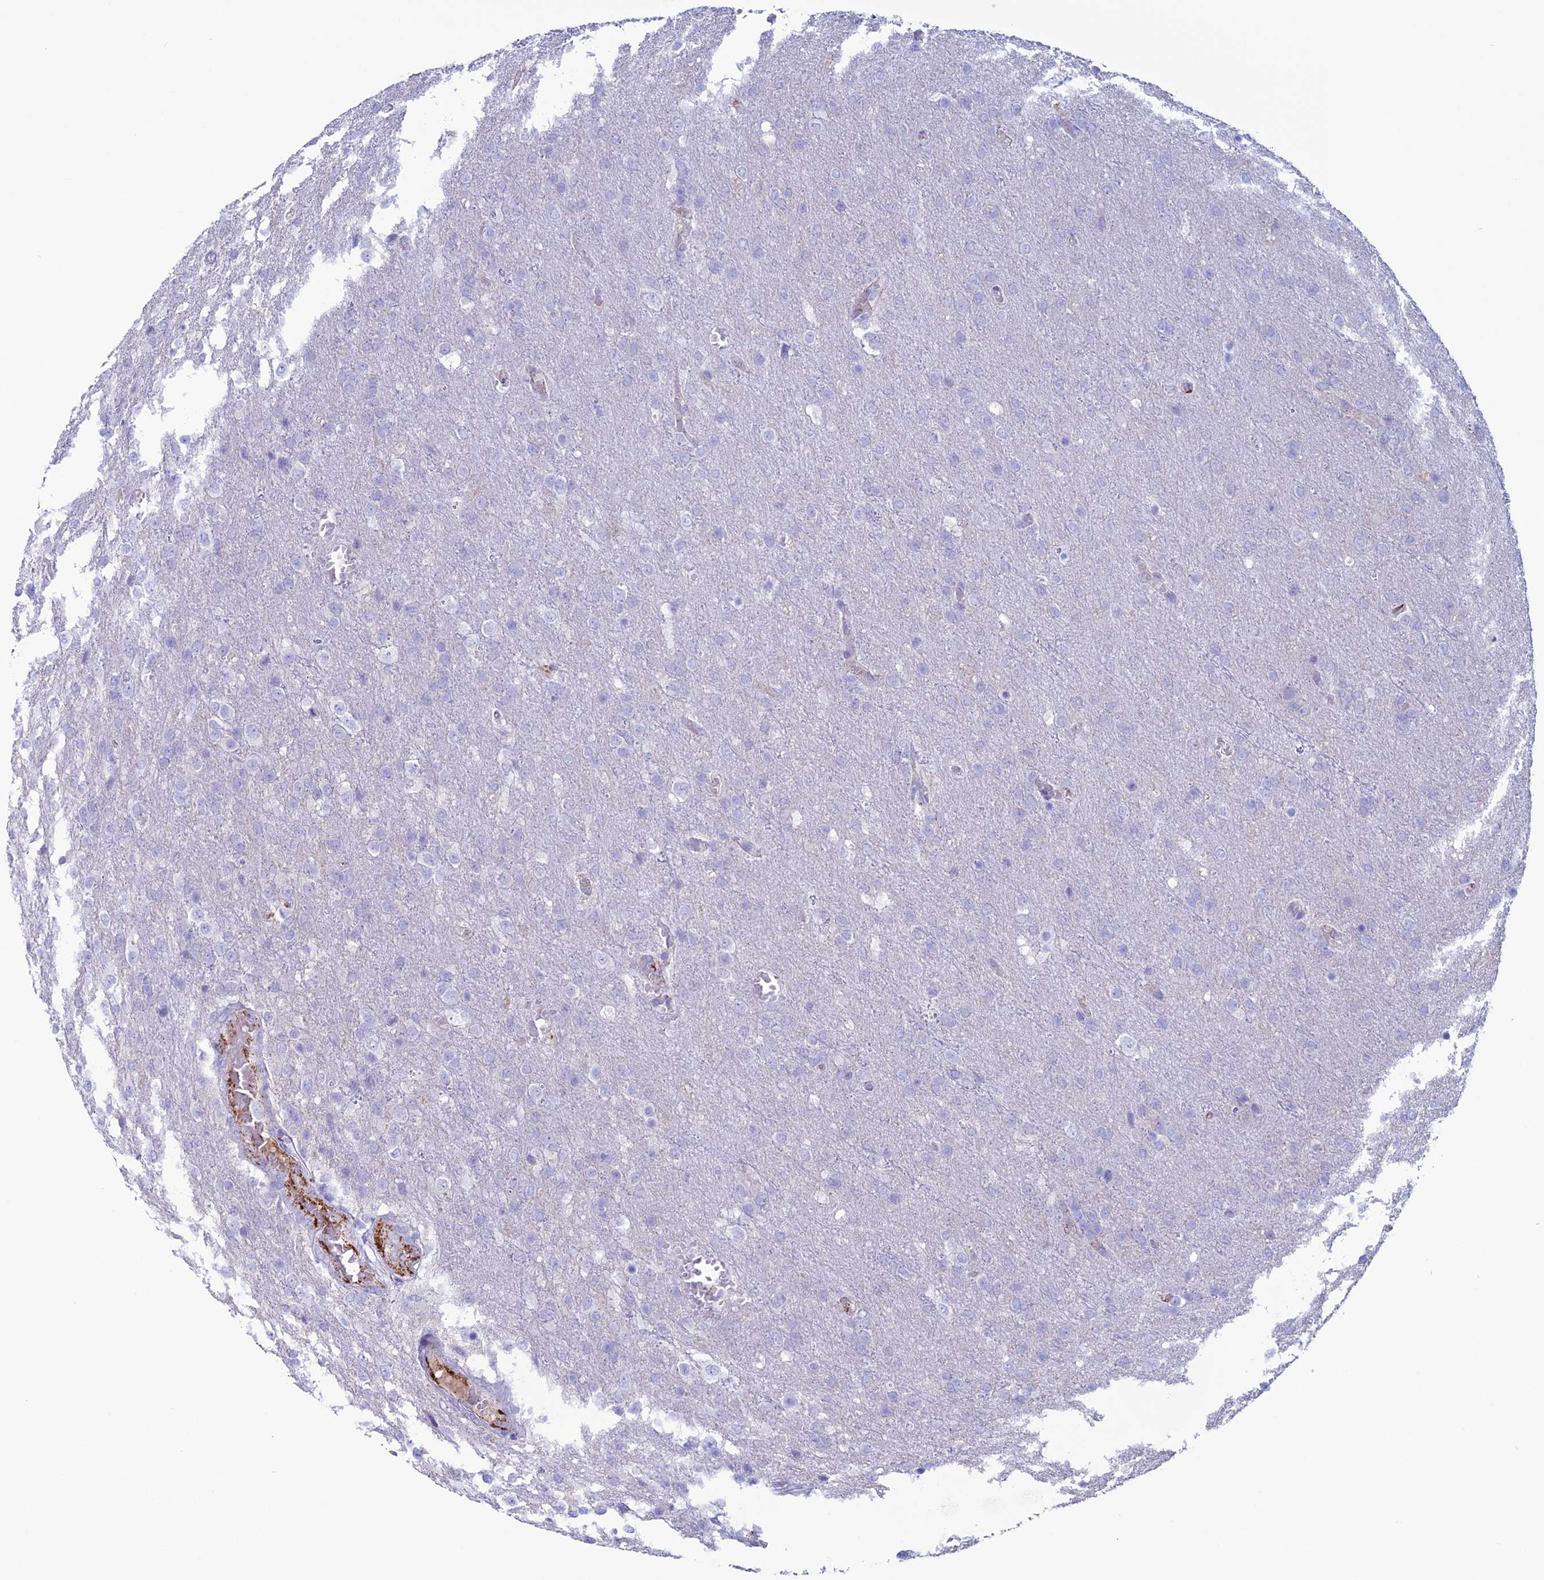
{"staining": {"intensity": "negative", "quantity": "none", "location": "none"}, "tissue": "glioma", "cell_type": "Tumor cells", "image_type": "cancer", "snomed": [{"axis": "morphology", "description": "Glioma, malignant, High grade"}, {"axis": "topography", "description": "Brain"}], "caption": "High magnification brightfield microscopy of high-grade glioma (malignant) stained with DAB (brown) and counterstained with hematoxylin (blue): tumor cells show no significant expression. Nuclei are stained in blue.", "gene": "CDC42EP5", "patient": {"sex": "female", "age": 74}}